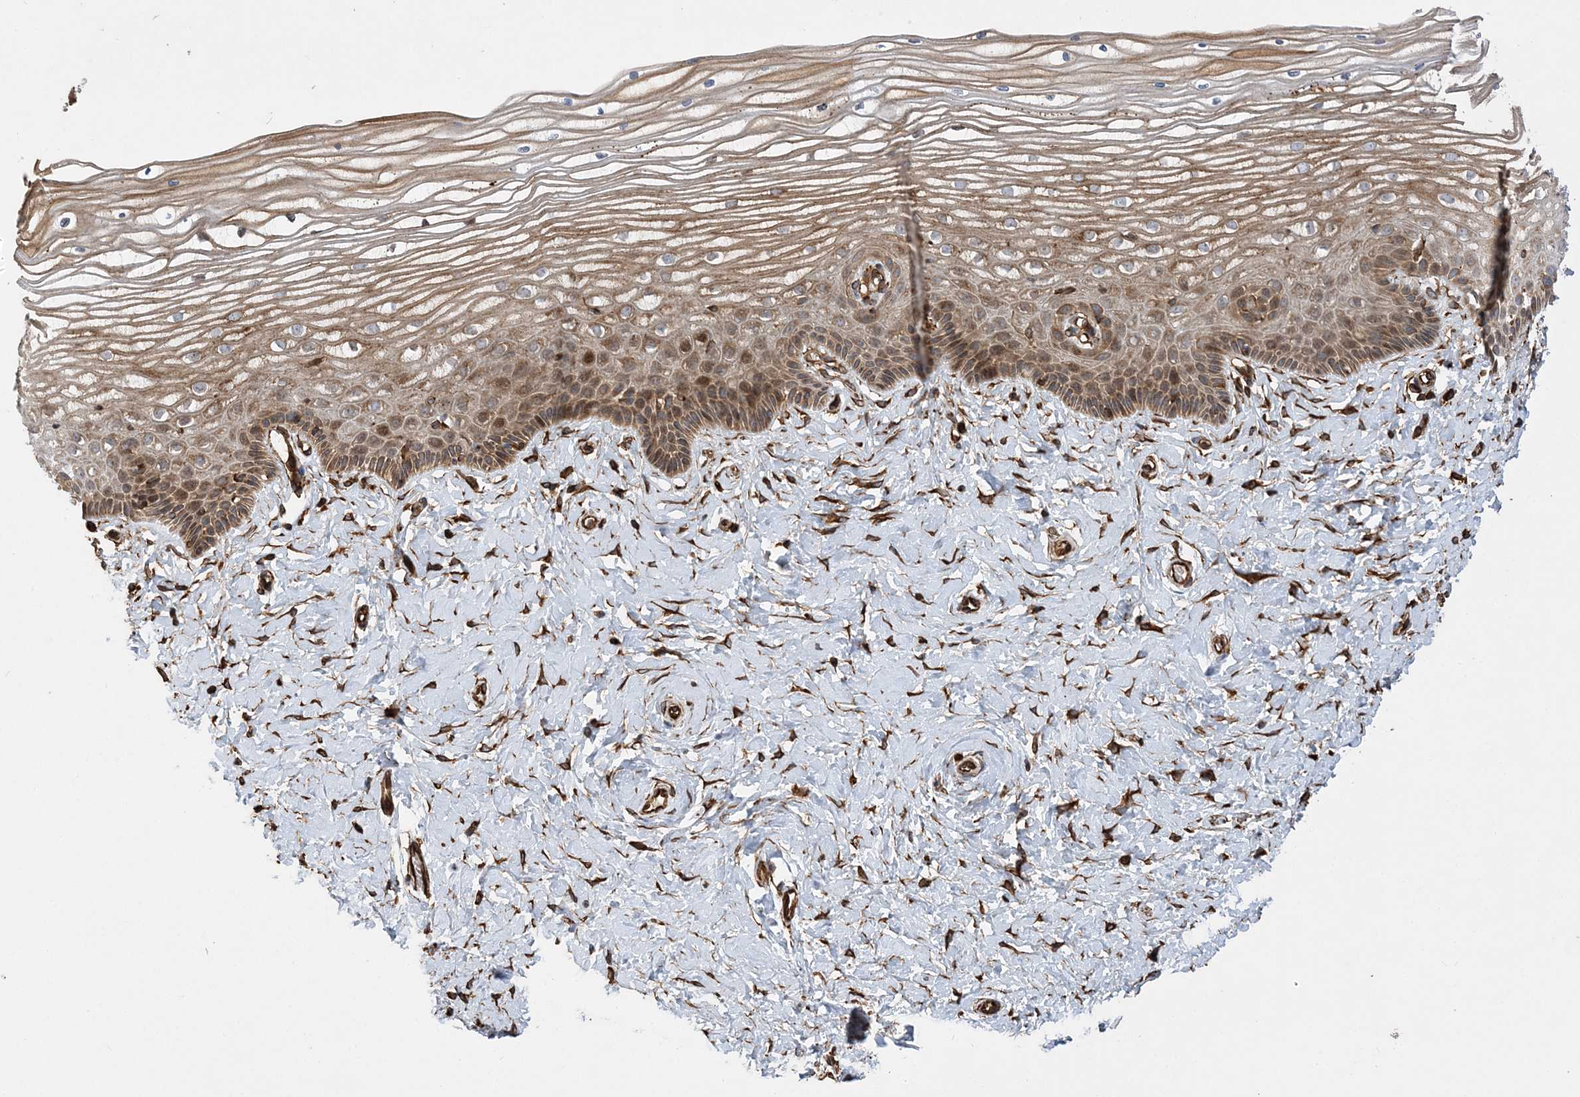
{"staining": {"intensity": "moderate", "quantity": ">75%", "location": "cytoplasmic/membranous"}, "tissue": "vagina", "cell_type": "Squamous epithelial cells", "image_type": "normal", "snomed": [{"axis": "morphology", "description": "Normal tissue, NOS"}, {"axis": "topography", "description": "Vagina"}, {"axis": "topography", "description": "Cervix"}], "caption": "IHC of unremarkable human vagina shows medium levels of moderate cytoplasmic/membranous positivity in approximately >75% of squamous epithelial cells.", "gene": "FAM114A2", "patient": {"sex": "female", "age": 40}}